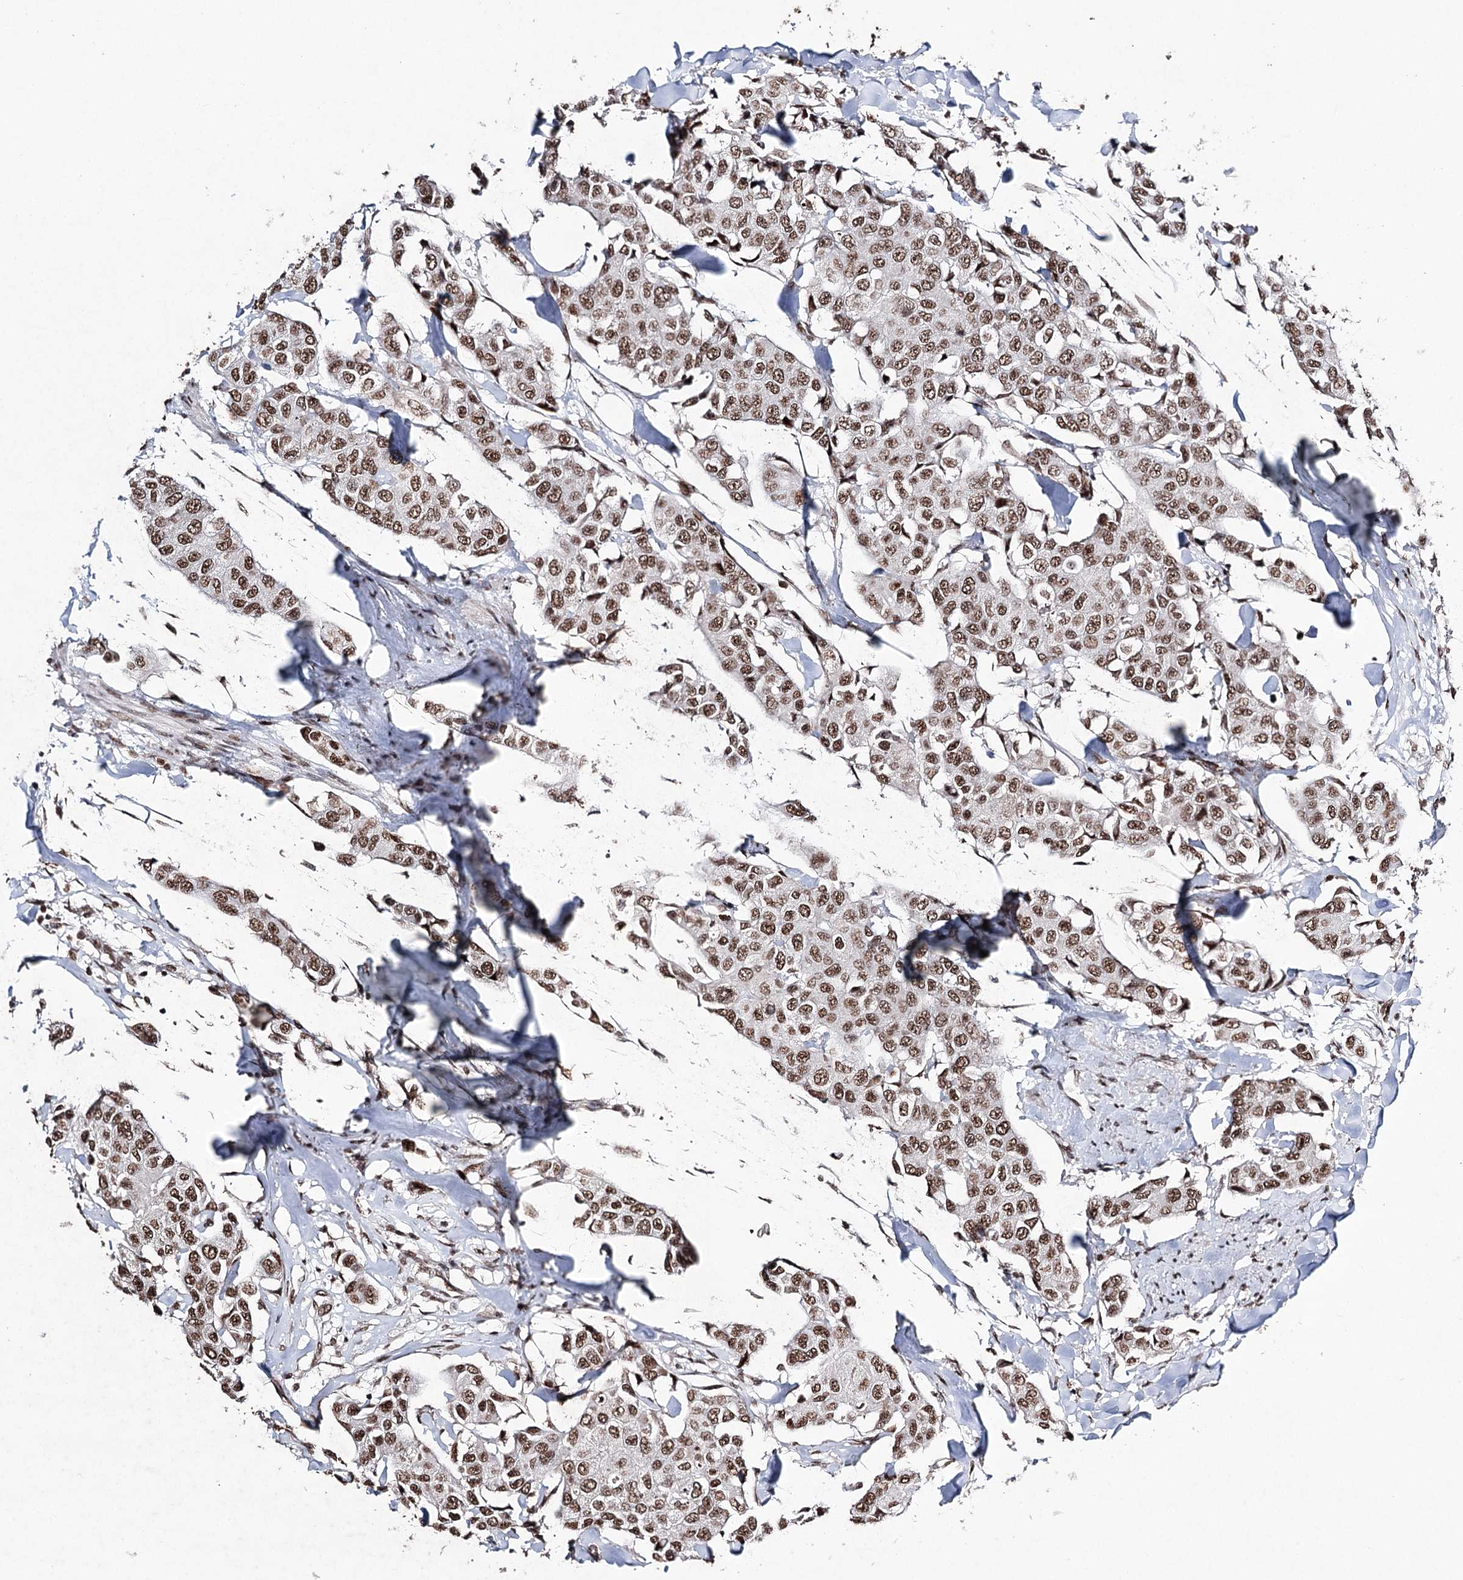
{"staining": {"intensity": "moderate", "quantity": ">75%", "location": "nuclear"}, "tissue": "breast cancer", "cell_type": "Tumor cells", "image_type": "cancer", "snomed": [{"axis": "morphology", "description": "Duct carcinoma"}, {"axis": "topography", "description": "Breast"}], "caption": "This is an image of immunohistochemistry (IHC) staining of breast infiltrating ductal carcinoma, which shows moderate expression in the nuclear of tumor cells.", "gene": "PDCD4", "patient": {"sex": "female", "age": 80}}